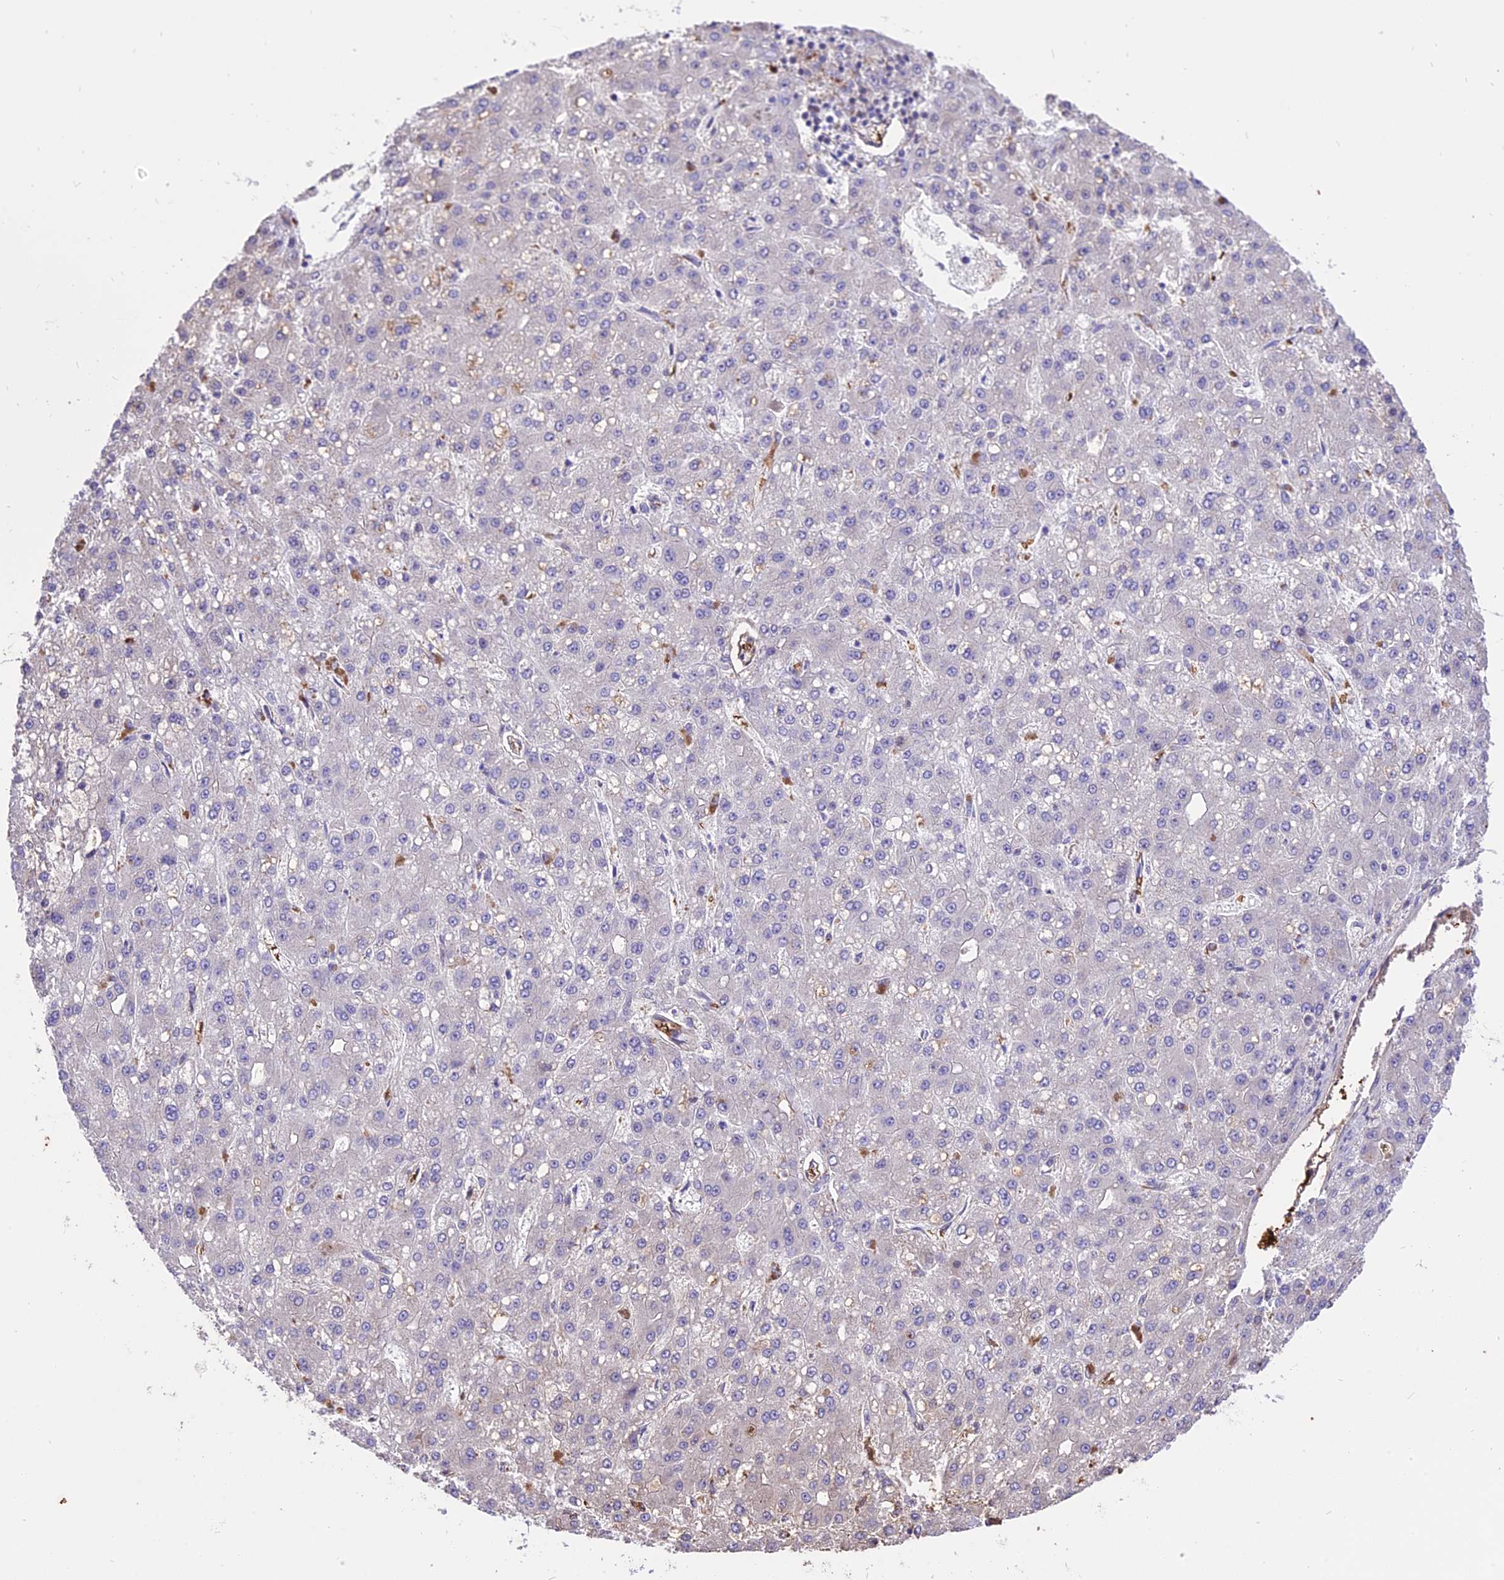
{"staining": {"intensity": "negative", "quantity": "none", "location": "none"}, "tissue": "liver cancer", "cell_type": "Tumor cells", "image_type": "cancer", "snomed": [{"axis": "morphology", "description": "Carcinoma, Hepatocellular, NOS"}, {"axis": "topography", "description": "Liver"}], "caption": "Tumor cells show no significant protein staining in hepatocellular carcinoma (liver).", "gene": "TTC4", "patient": {"sex": "male", "age": 67}}